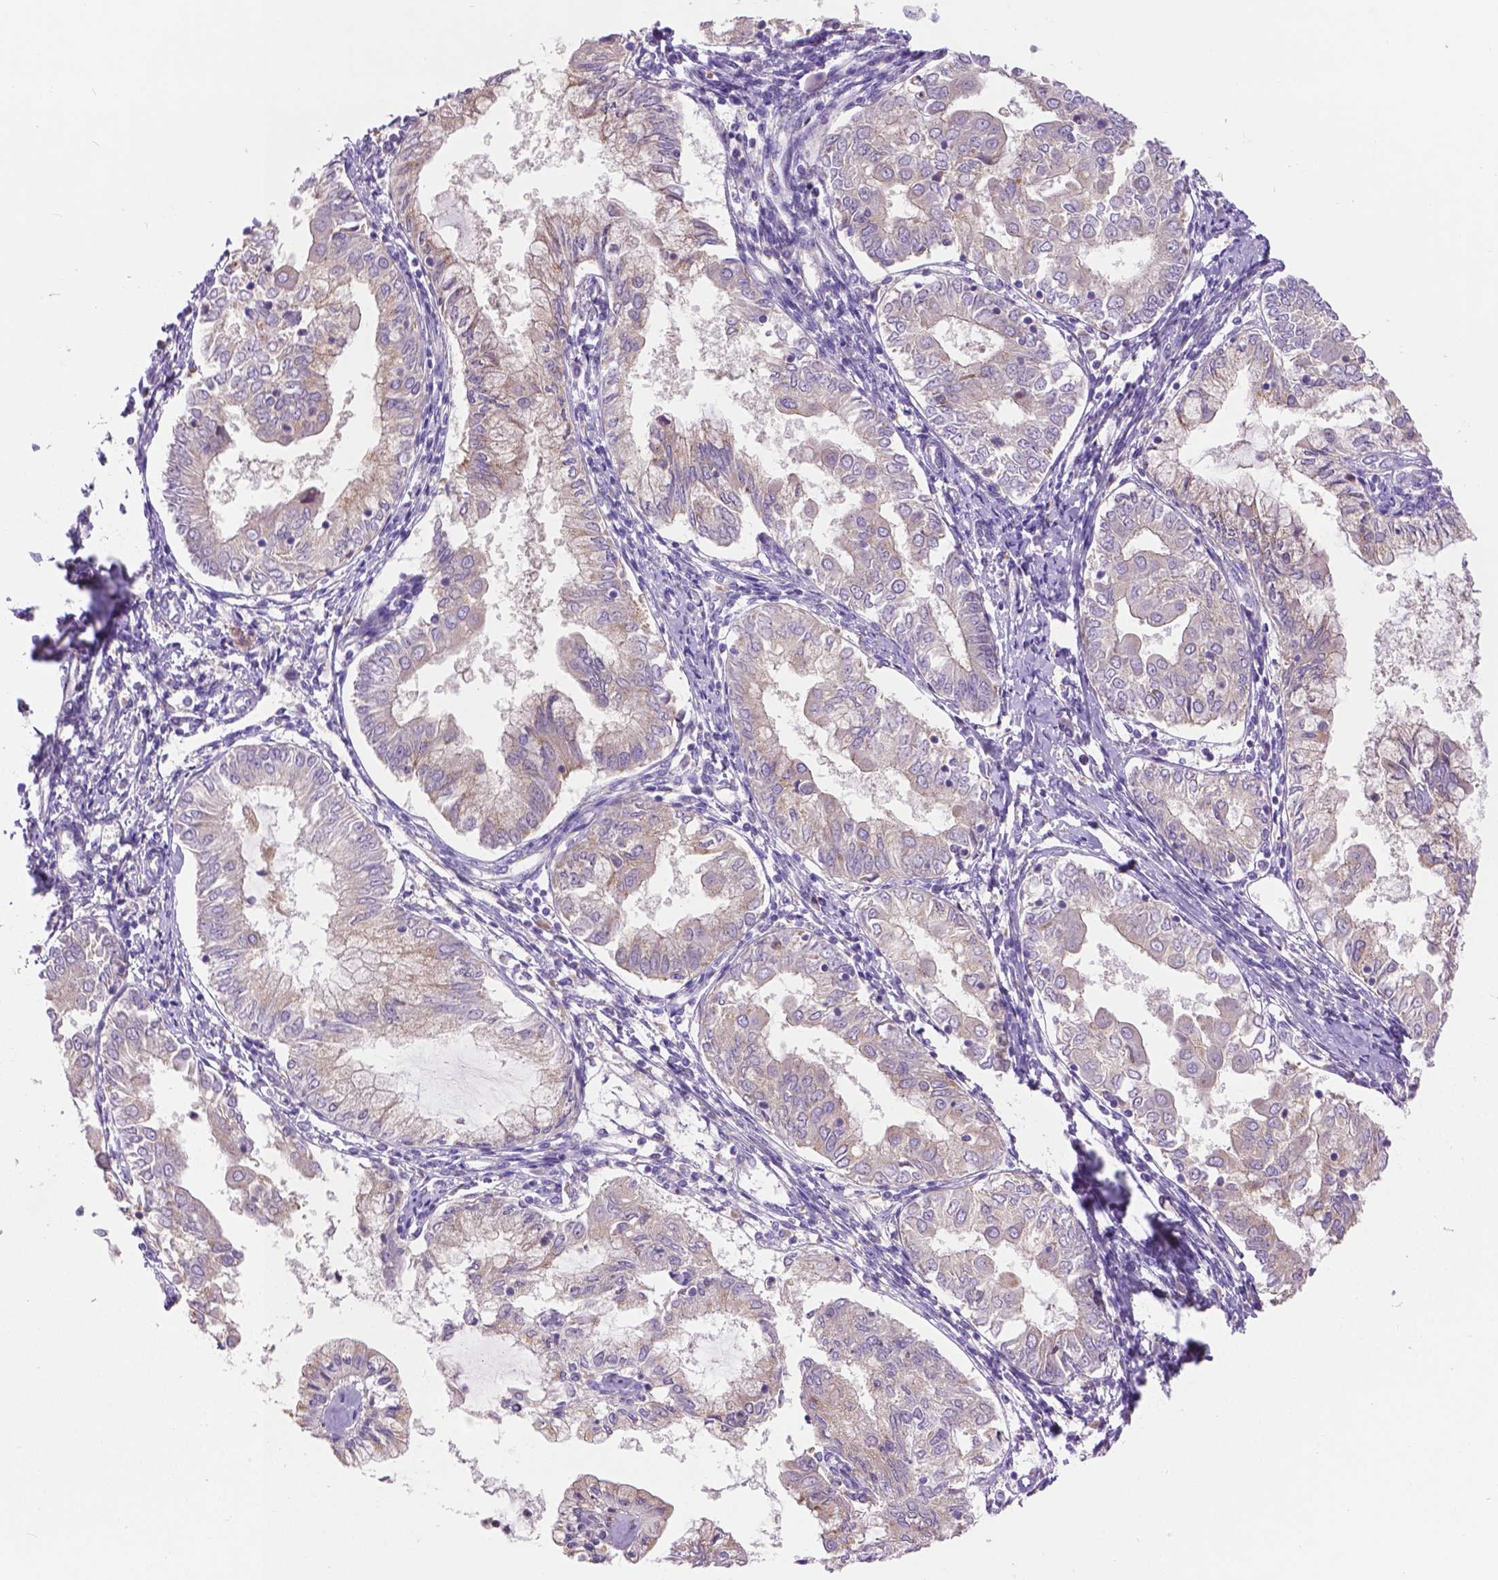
{"staining": {"intensity": "negative", "quantity": "none", "location": "none"}, "tissue": "endometrial cancer", "cell_type": "Tumor cells", "image_type": "cancer", "snomed": [{"axis": "morphology", "description": "Adenocarcinoma, NOS"}, {"axis": "topography", "description": "Endometrium"}], "caption": "The photomicrograph exhibits no significant staining in tumor cells of adenocarcinoma (endometrial).", "gene": "CDH7", "patient": {"sex": "female", "age": 68}}